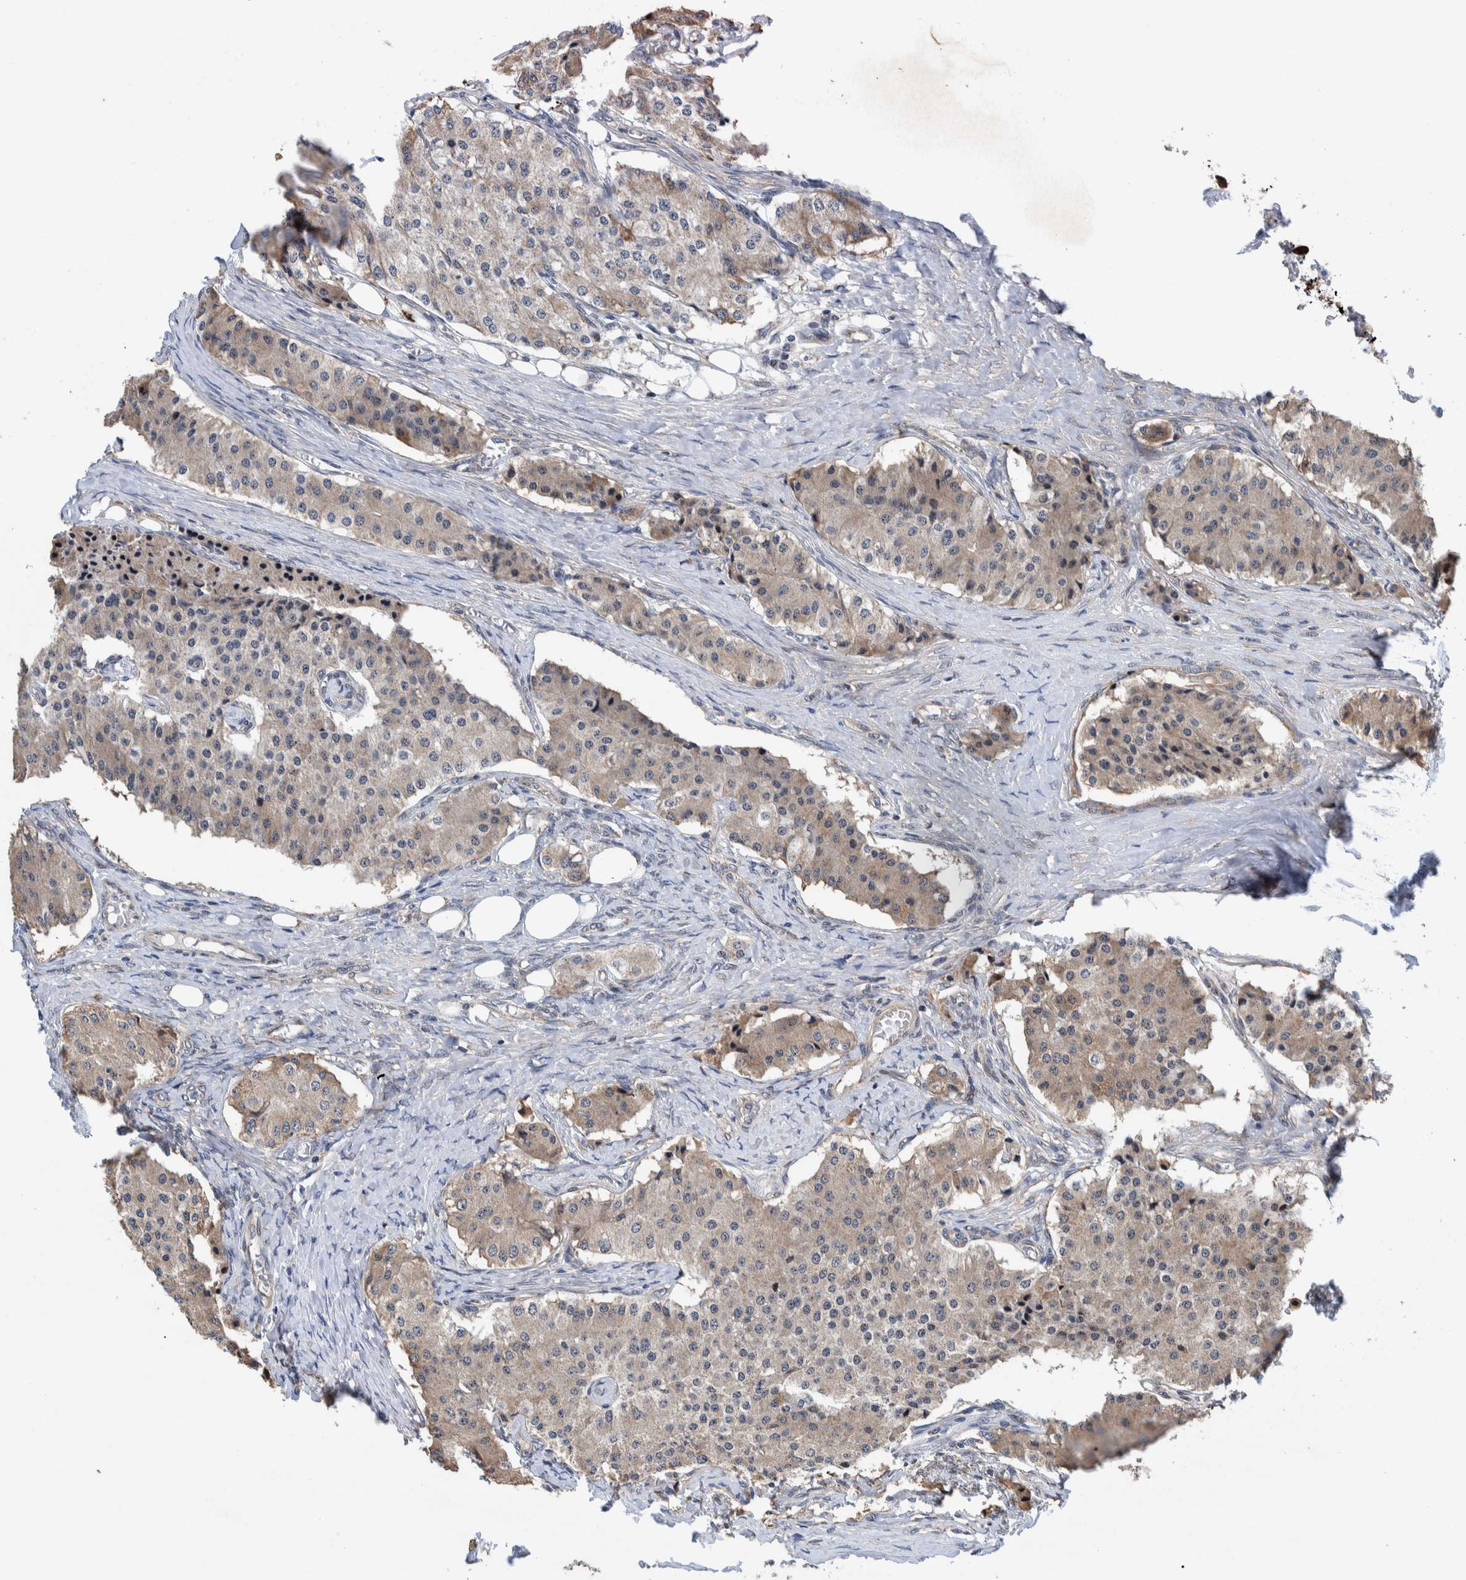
{"staining": {"intensity": "weak", "quantity": ">75%", "location": "cytoplasmic/membranous"}, "tissue": "carcinoid", "cell_type": "Tumor cells", "image_type": "cancer", "snomed": [{"axis": "morphology", "description": "Carcinoid, malignant, NOS"}, {"axis": "topography", "description": "Colon"}], "caption": "Immunohistochemical staining of carcinoid exhibits low levels of weak cytoplasmic/membranous positivity in approximately >75% of tumor cells. (DAB (3,3'-diaminobenzidine) IHC, brown staining for protein, blue staining for nuclei).", "gene": "MRPS7", "patient": {"sex": "female", "age": 52}}